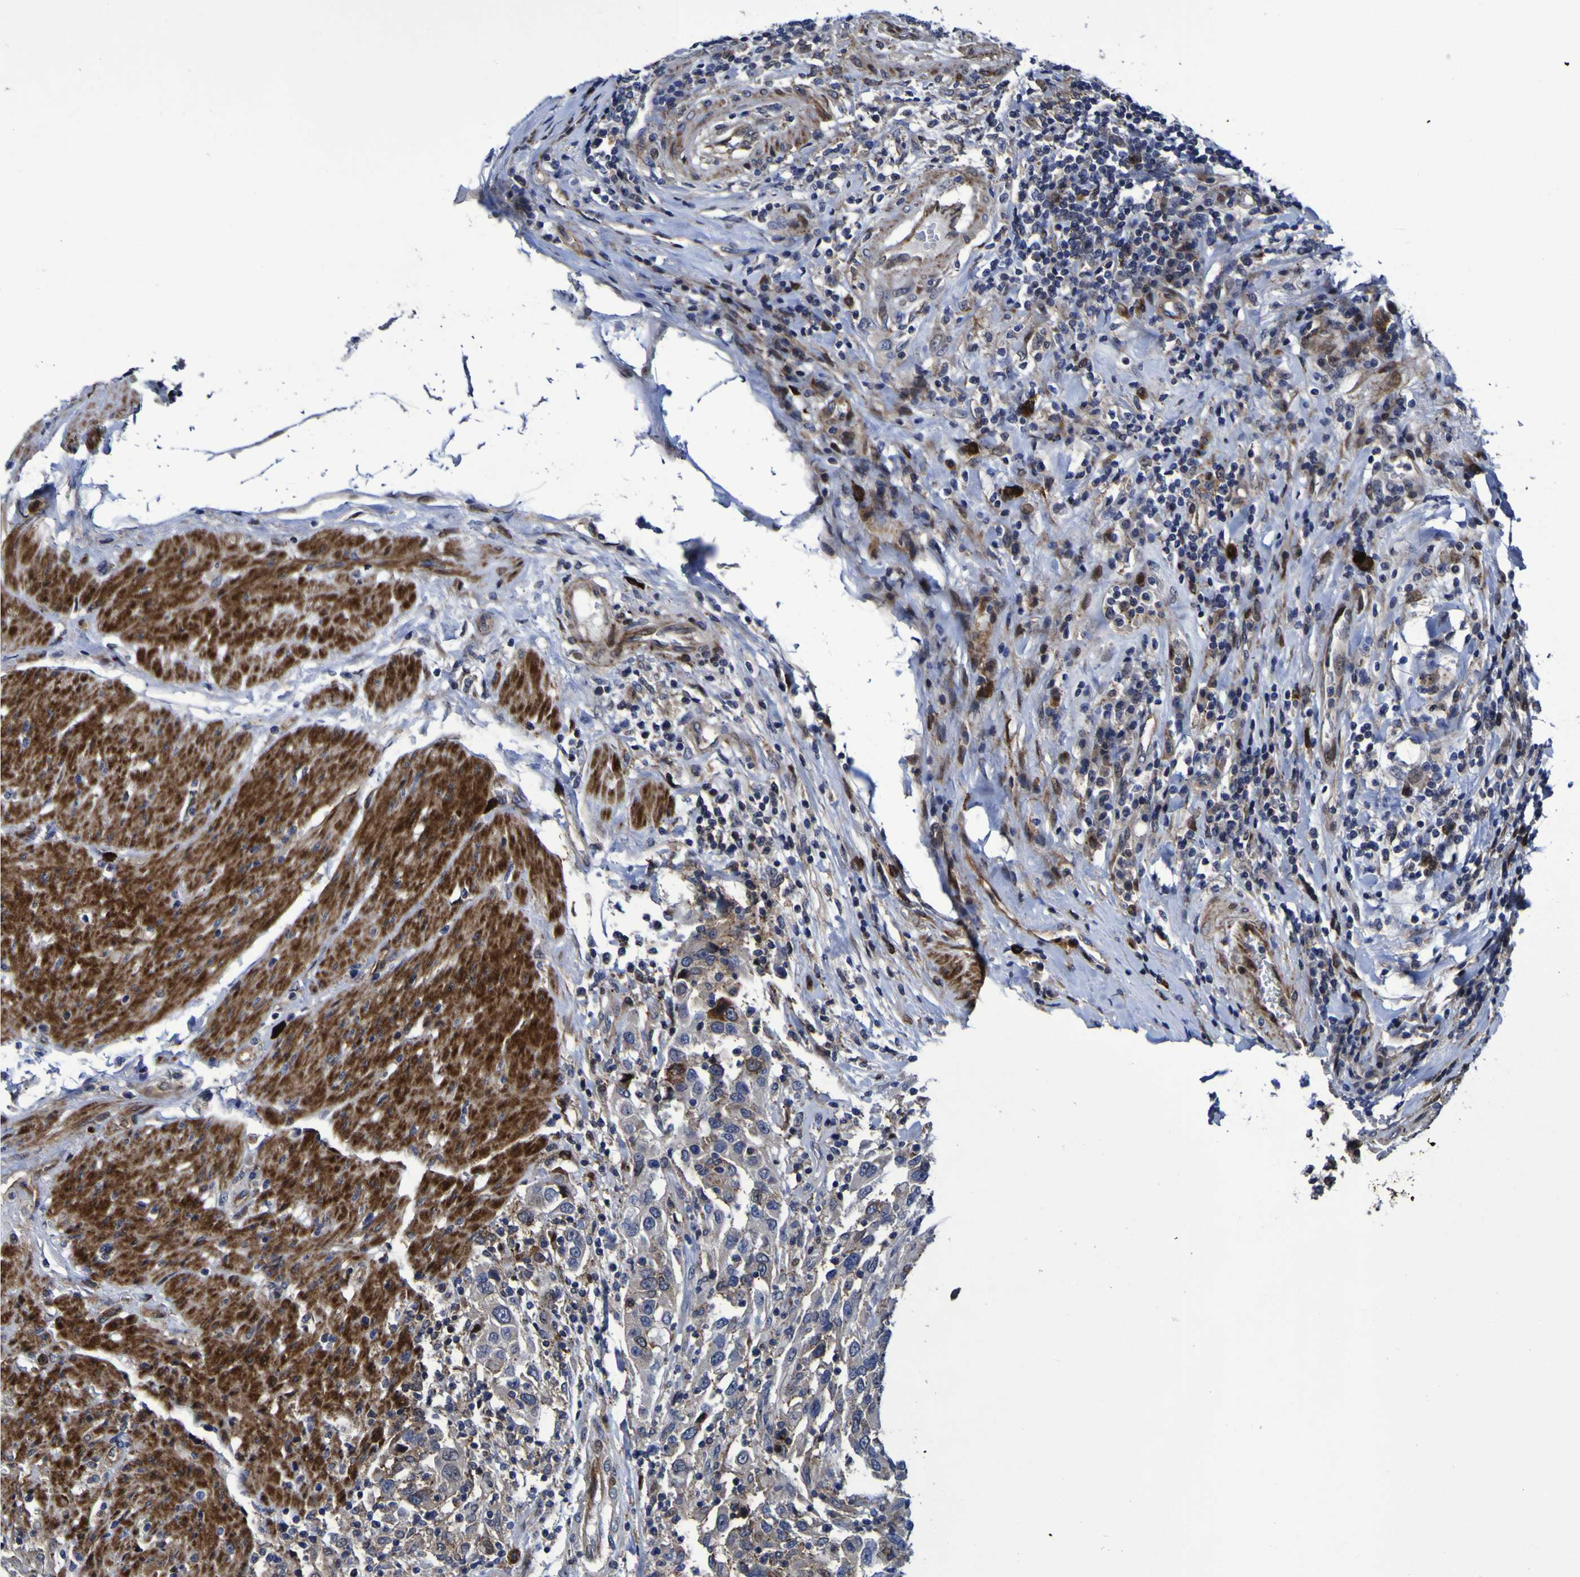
{"staining": {"intensity": "moderate", "quantity": "25%-75%", "location": "cytoplasmic/membranous,nuclear"}, "tissue": "urothelial cancer", "cell_type": "Tumor cells", "image_type": "cancer", "snomed": [{"axis": "morphology", "description": "Urothelial carcinoma, High grade"}, {"axis": "topography", "description": "Urinary bladder"}], "caption": "Brown immunohistochemical staining in human urothelial cancer displays moderate cytoplasmic/membranous and nuclear staining in about 25%-75% of tumor cells. (brown staining indicates protein expression, while blue staining denotes nuclei).", "gene": "MGLL", "patient": {"sex": "female", "age": 80}}